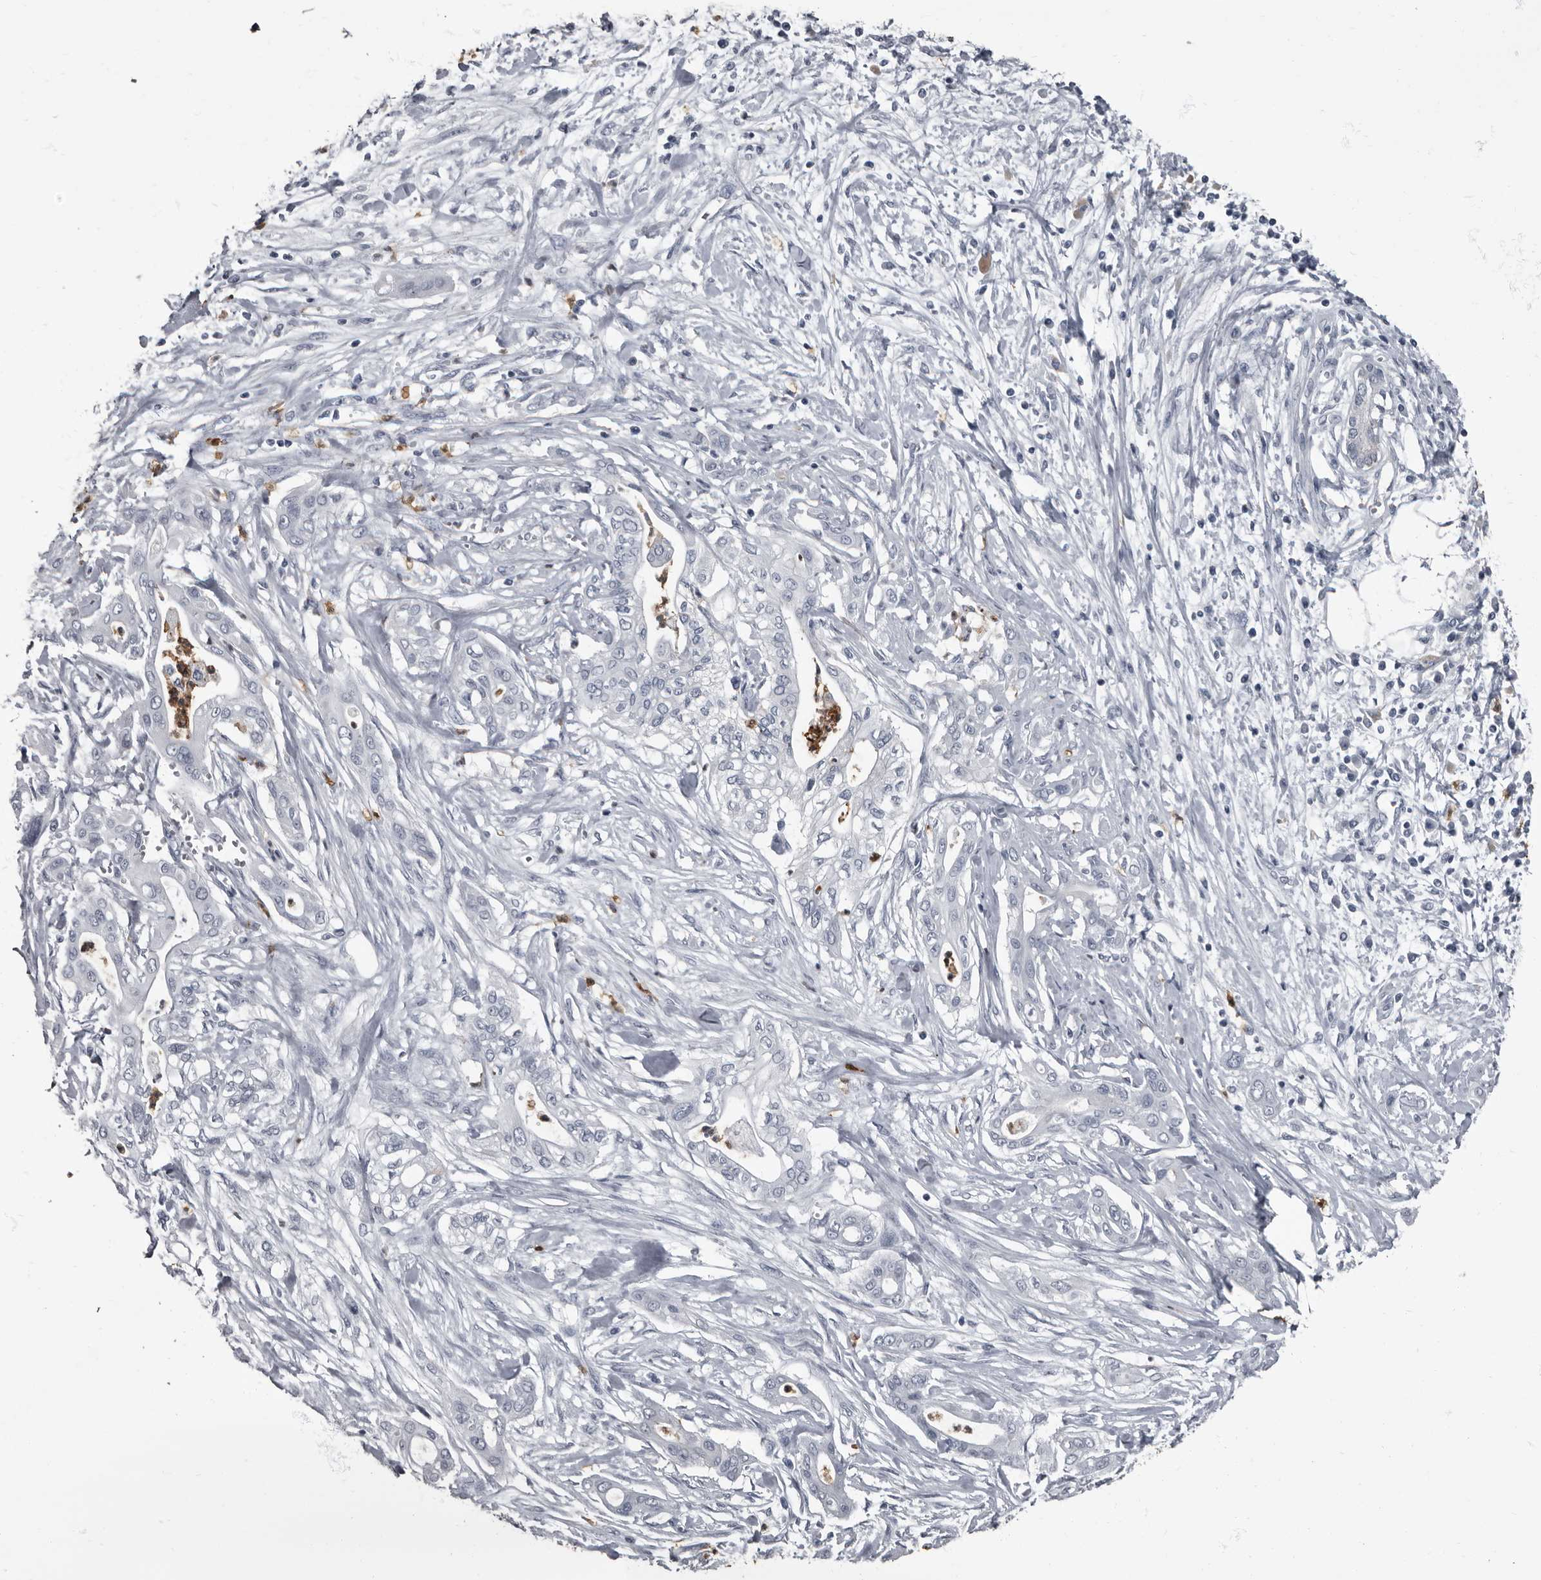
{"staining": {"intensity": "negative", "quantity": "none", "location": "none"}, "tissue": "pancreatic cancer", "cell_type": "Tumor cells", "image_type": "cancer", "snomed": [{"axis": "morphology", "description": "Adenocarcinoma, NOS"}, {"axis": "topography", "description": "Pancreas"}], "caption": "A high-resolution histopathology image shows immunohistochemistry staining of pancreatic cancer (adenocarcinoma), which exhibits no significant positivity in tumor cells.", "gene": "TPD52L1", "patient": {"sex": "male", "age": 58}}